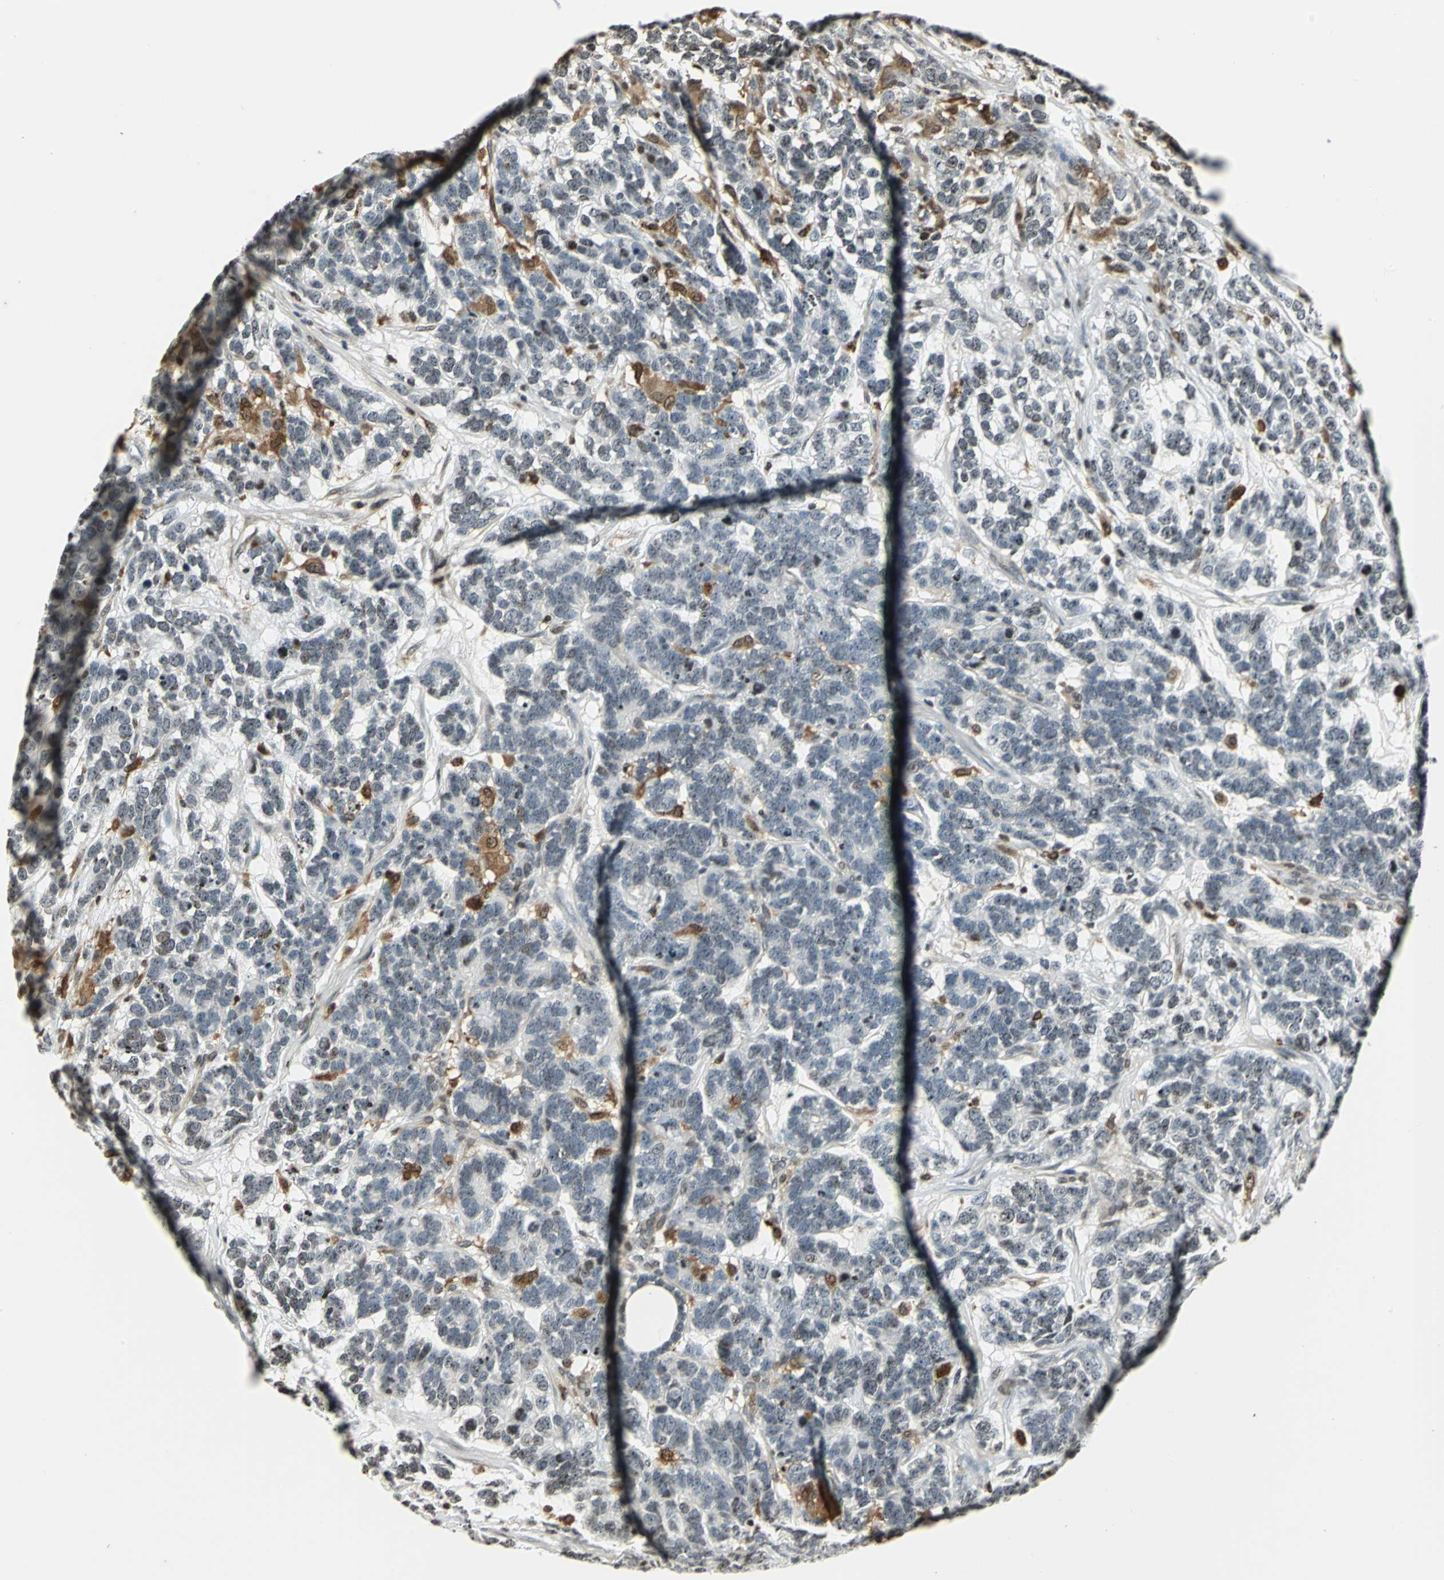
{"staining": {"intensity": "negative", "quantity": "none", "location": "none"}, "tissue": "testis cancer", "cell_type": "Tumor cells", "image_type": "cancer", "snomed": [{"axis": "morphology", "description": "Carcinoma, Embryonal, NOS"}, {"axis": "topography", "description": "Testis"}], "caption": "This image is of testis cancer (embryonal carcinoma) stained with IHC to label a protein in brown with the nuclei are counter-stained blue. There is no staining in tumor cells.", "gene": "LGALS3", "patient": {"sex": "male", "age": 26}}